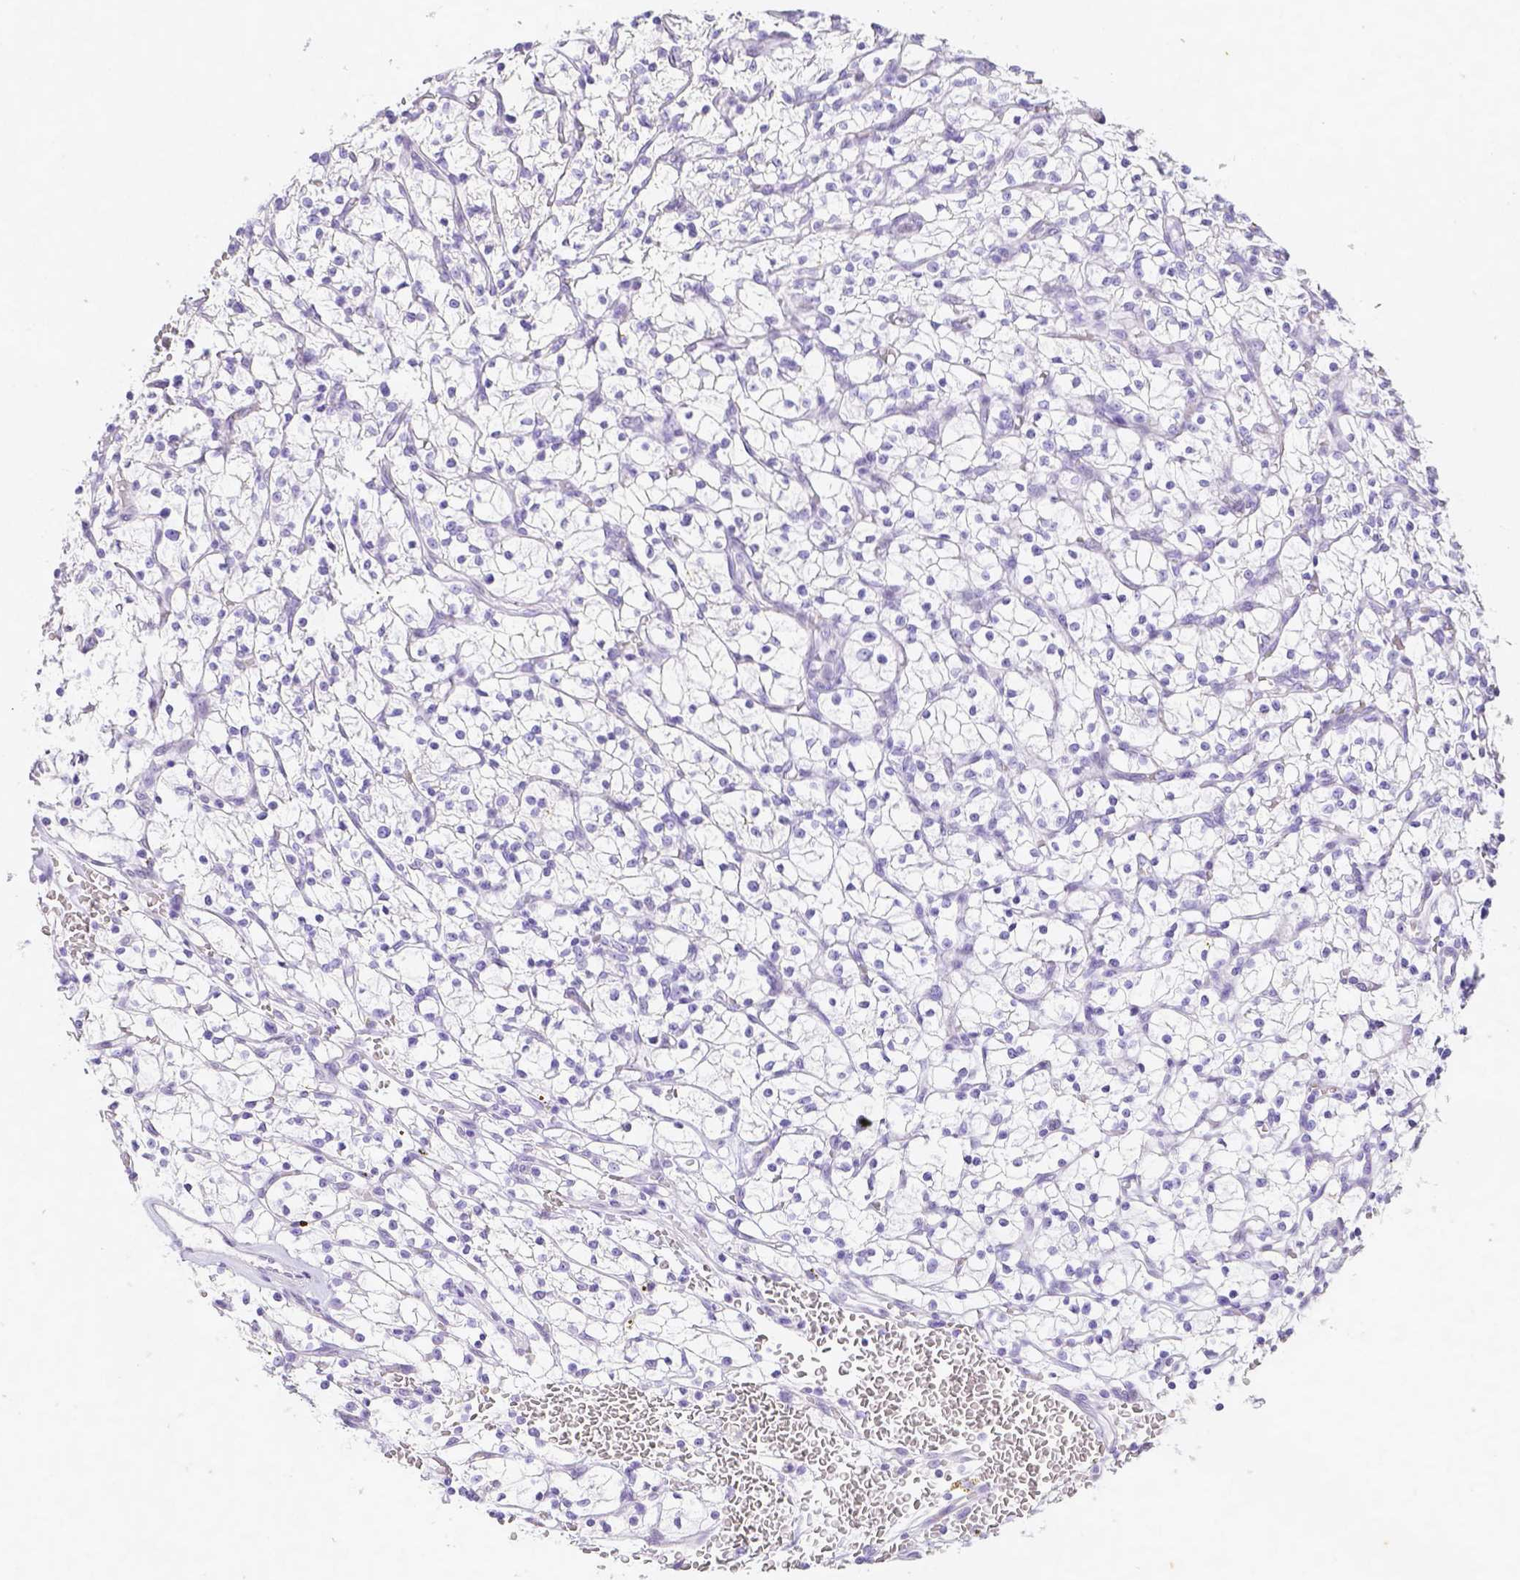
{"staining": {"intensity": "negative", "quantity": "none", "location": "none"}, "tissue": "renal cancer", "cell_type": "Tumor cells", "image_type": "cancer", "snomed": [{"axis": "morphology", "description": "Adenocarcinoma, NOS"}, {"axis": "topography", "description": "Kidney"}], "caption": "Renal cancer (adenocarcinoma) stained for a protein using IHC shows no staining tumor cells.", "gene": "ARHGAP36", "patient": {"sex": "female", "age": 64}}